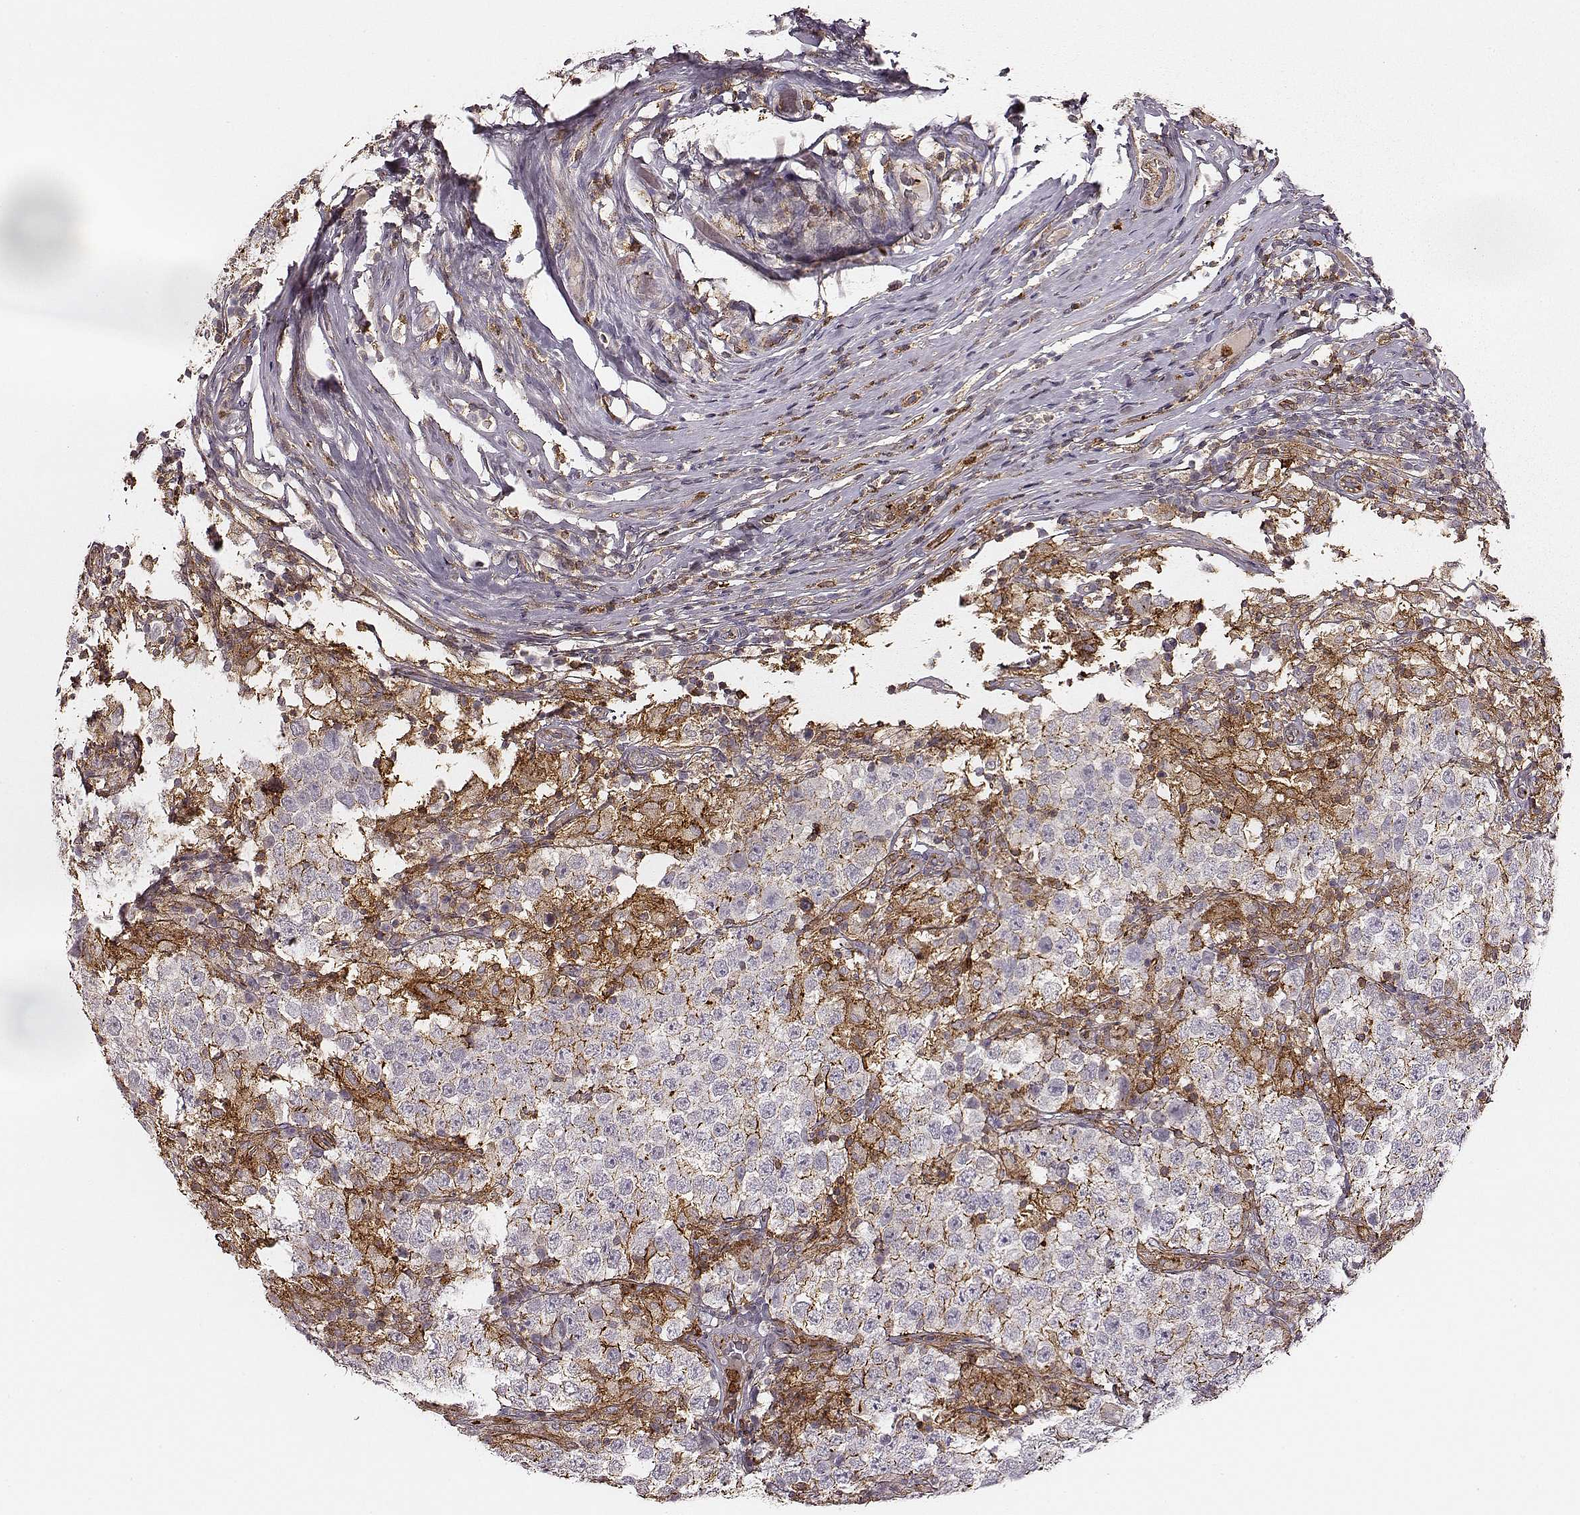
{"staining": {"intensity": "moderate", "quantity": "<25%", "location": "cytoplasmic/membranous"}, "tissue": "testis cancer", "cell_type": "Tumor cells", "image_type": "cancer", "snomed": [{"axis": "morphology", "description": "Seminoma, NOS"}, {"axis": "morphology", "description": "Carcinoma, Embryonal, NOS"}, {"axis": "topography", "description": "Testis"}], "caption": "IHC of human testis cancer demonstrates low levels of moderate cytoplasmic/membranous expression in approximately <25% of tumor cells. The staining was performed using DAB, with brown indicating positive protein expression. Nuclei are stained blue with hematoxylin.", "gene": "ZYX", "patient": {"sex": "male", "age": 41}}